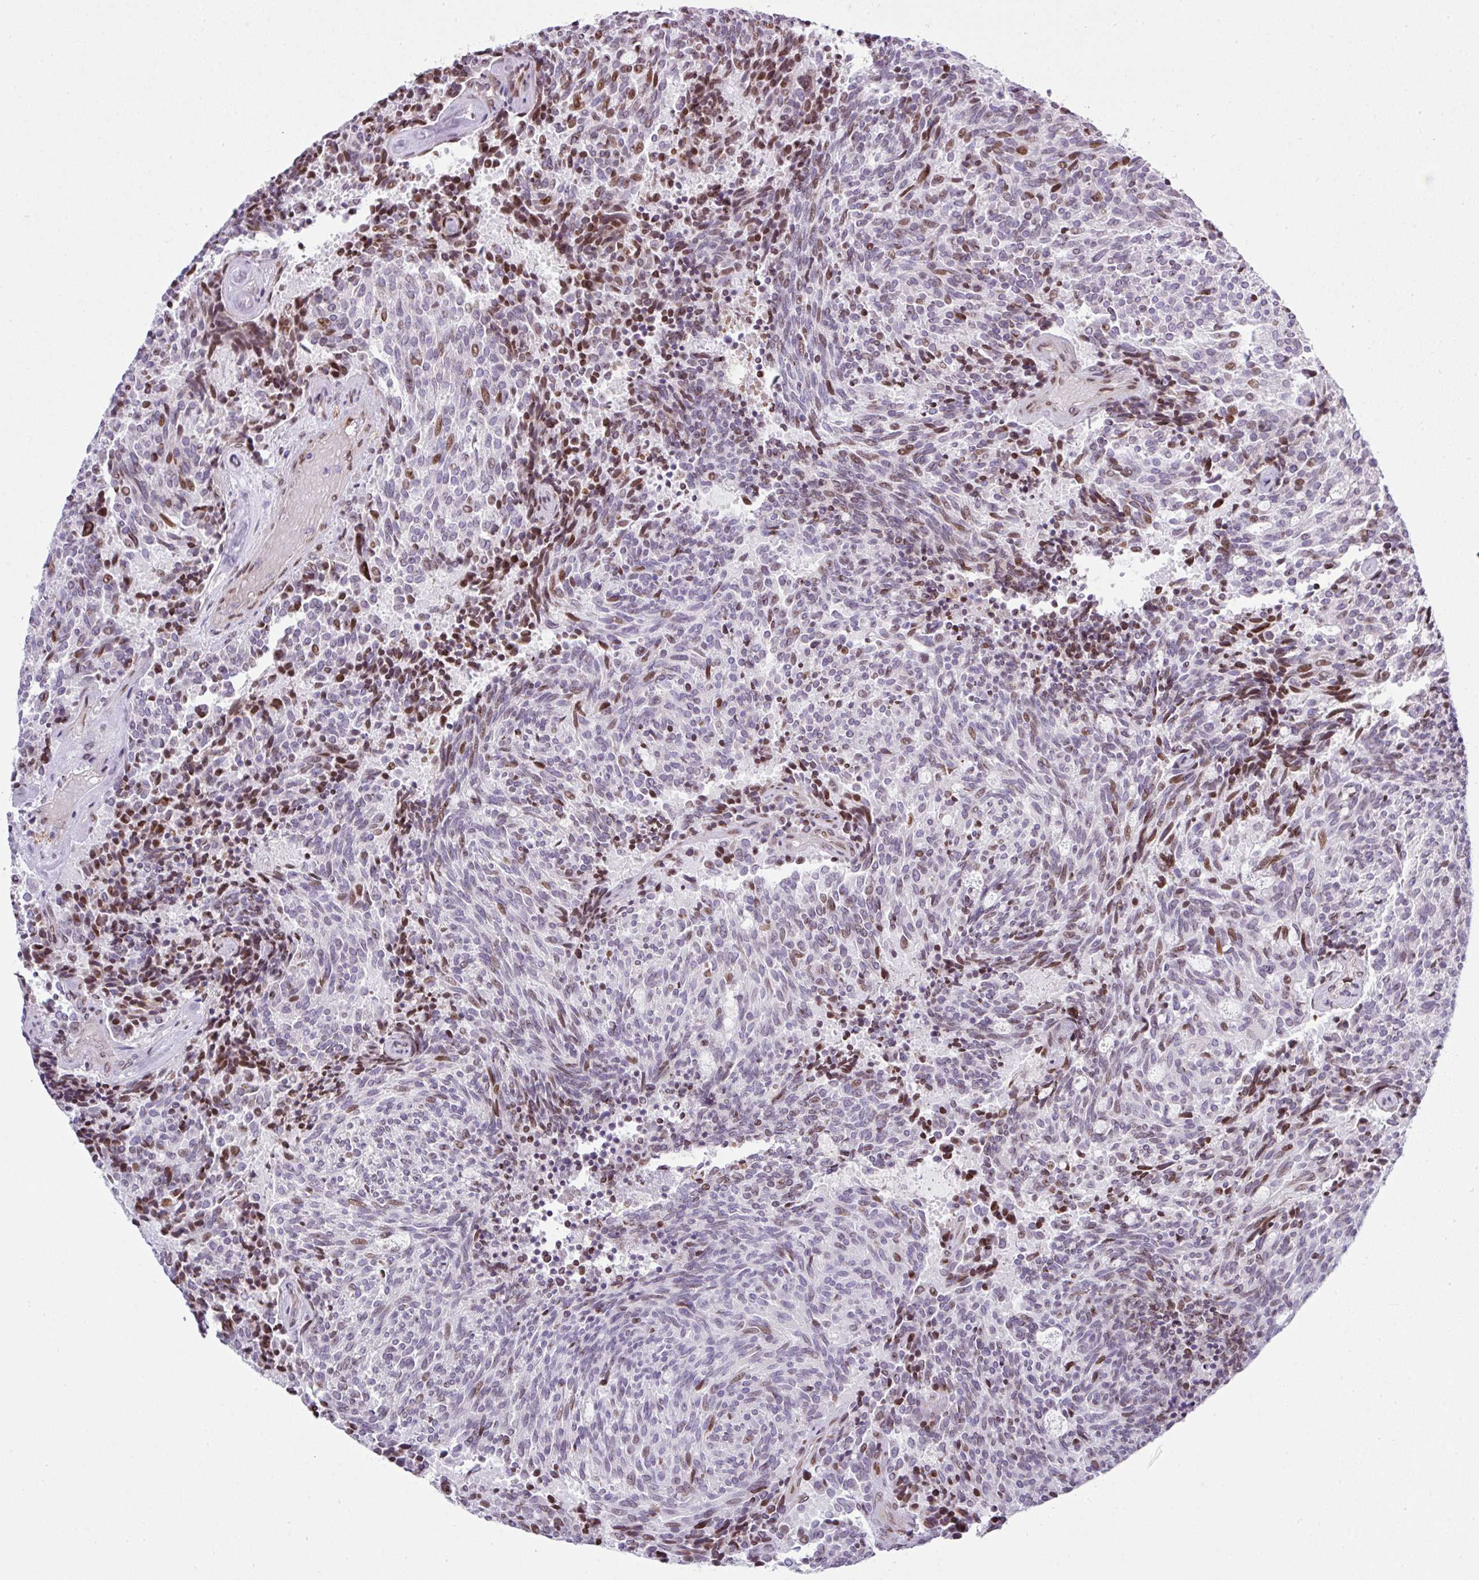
{"staining": {"intensity": "weak", "quantity": "<25%", "location": "nuclear"}, "tissue": "carcinoid", "cell_type": "Tumor cells", "image_type": "cancer", "snomed": [{"axis": "morphology", "description": "Carcinoid, malignant, NOS"}, {"axis": "topography", "description": "Pancreas"}], "caption": "High power microscopy image of an immunohistochemistry (IHC) photomicrograph of carcinoid, revealing no significant expression in tumor cells.", "gene": "PLK1", "patient": {"sex": "female", "age": 54}}